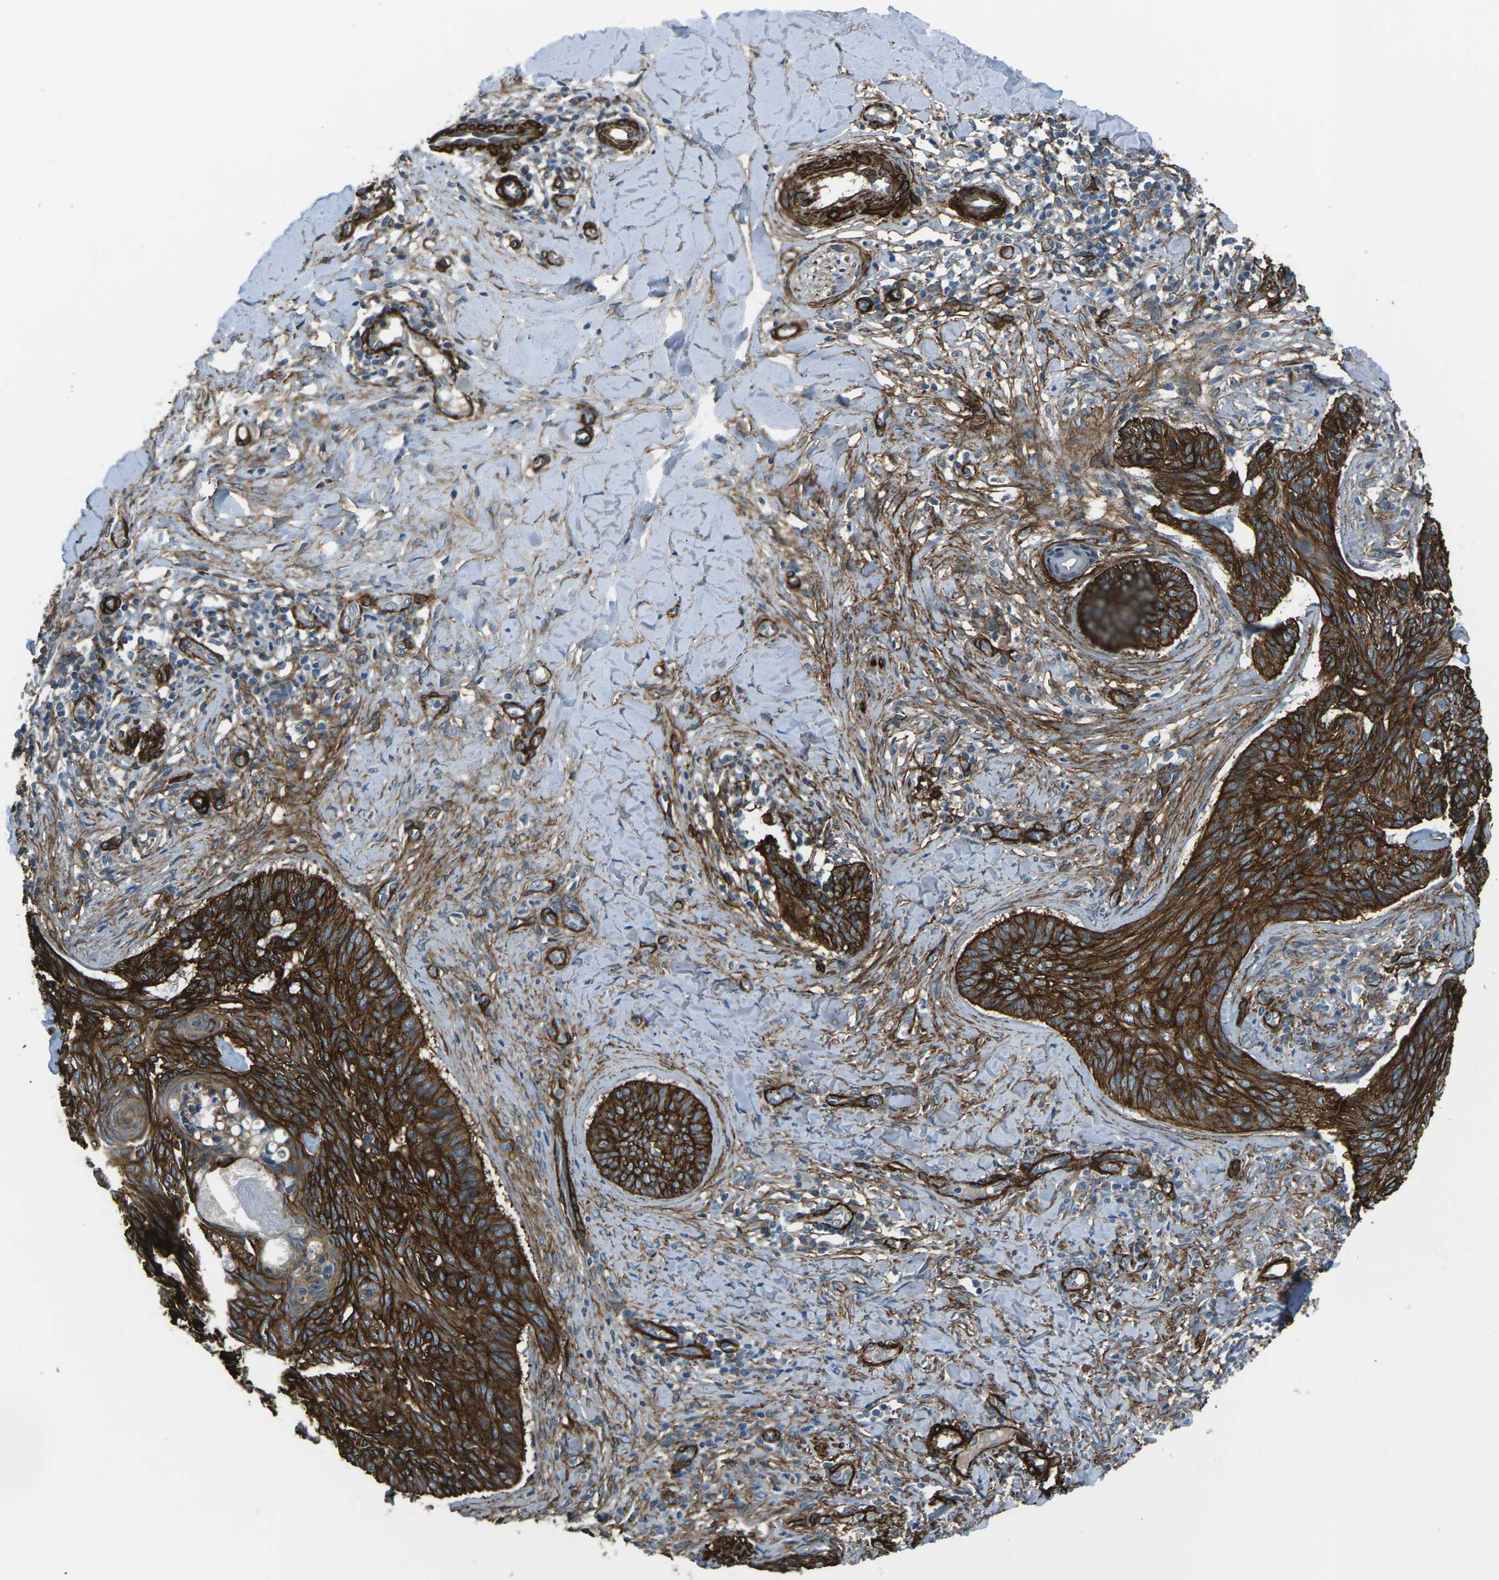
{"staining": {"intensity": "strong", "quantity": ">75%", "location": "cytoplasmic/membranous"}, "tissue": "skin cancer", "cell_type": "Tumor cells", "image_type": "cancer", "snomed": [{"axis": "morphology", "description": "Basal cell carcinoma"}, {"axis": "topography", "description": "Skin"}], "caption": "Immunohistochemistry staining of skin cancer, which demonstrates high levels of strong cytoplasmic/membranous positivity in about >75% of tumor cells indicating strong cytoplasmic/membranous protein expression. The staining was performed using DAB (brown) for protein detection and nuclei were counterstained in hematoxylin (blue).", "gene": "GRAMD1C", "patient": {"sex": "male", "age": 43}}